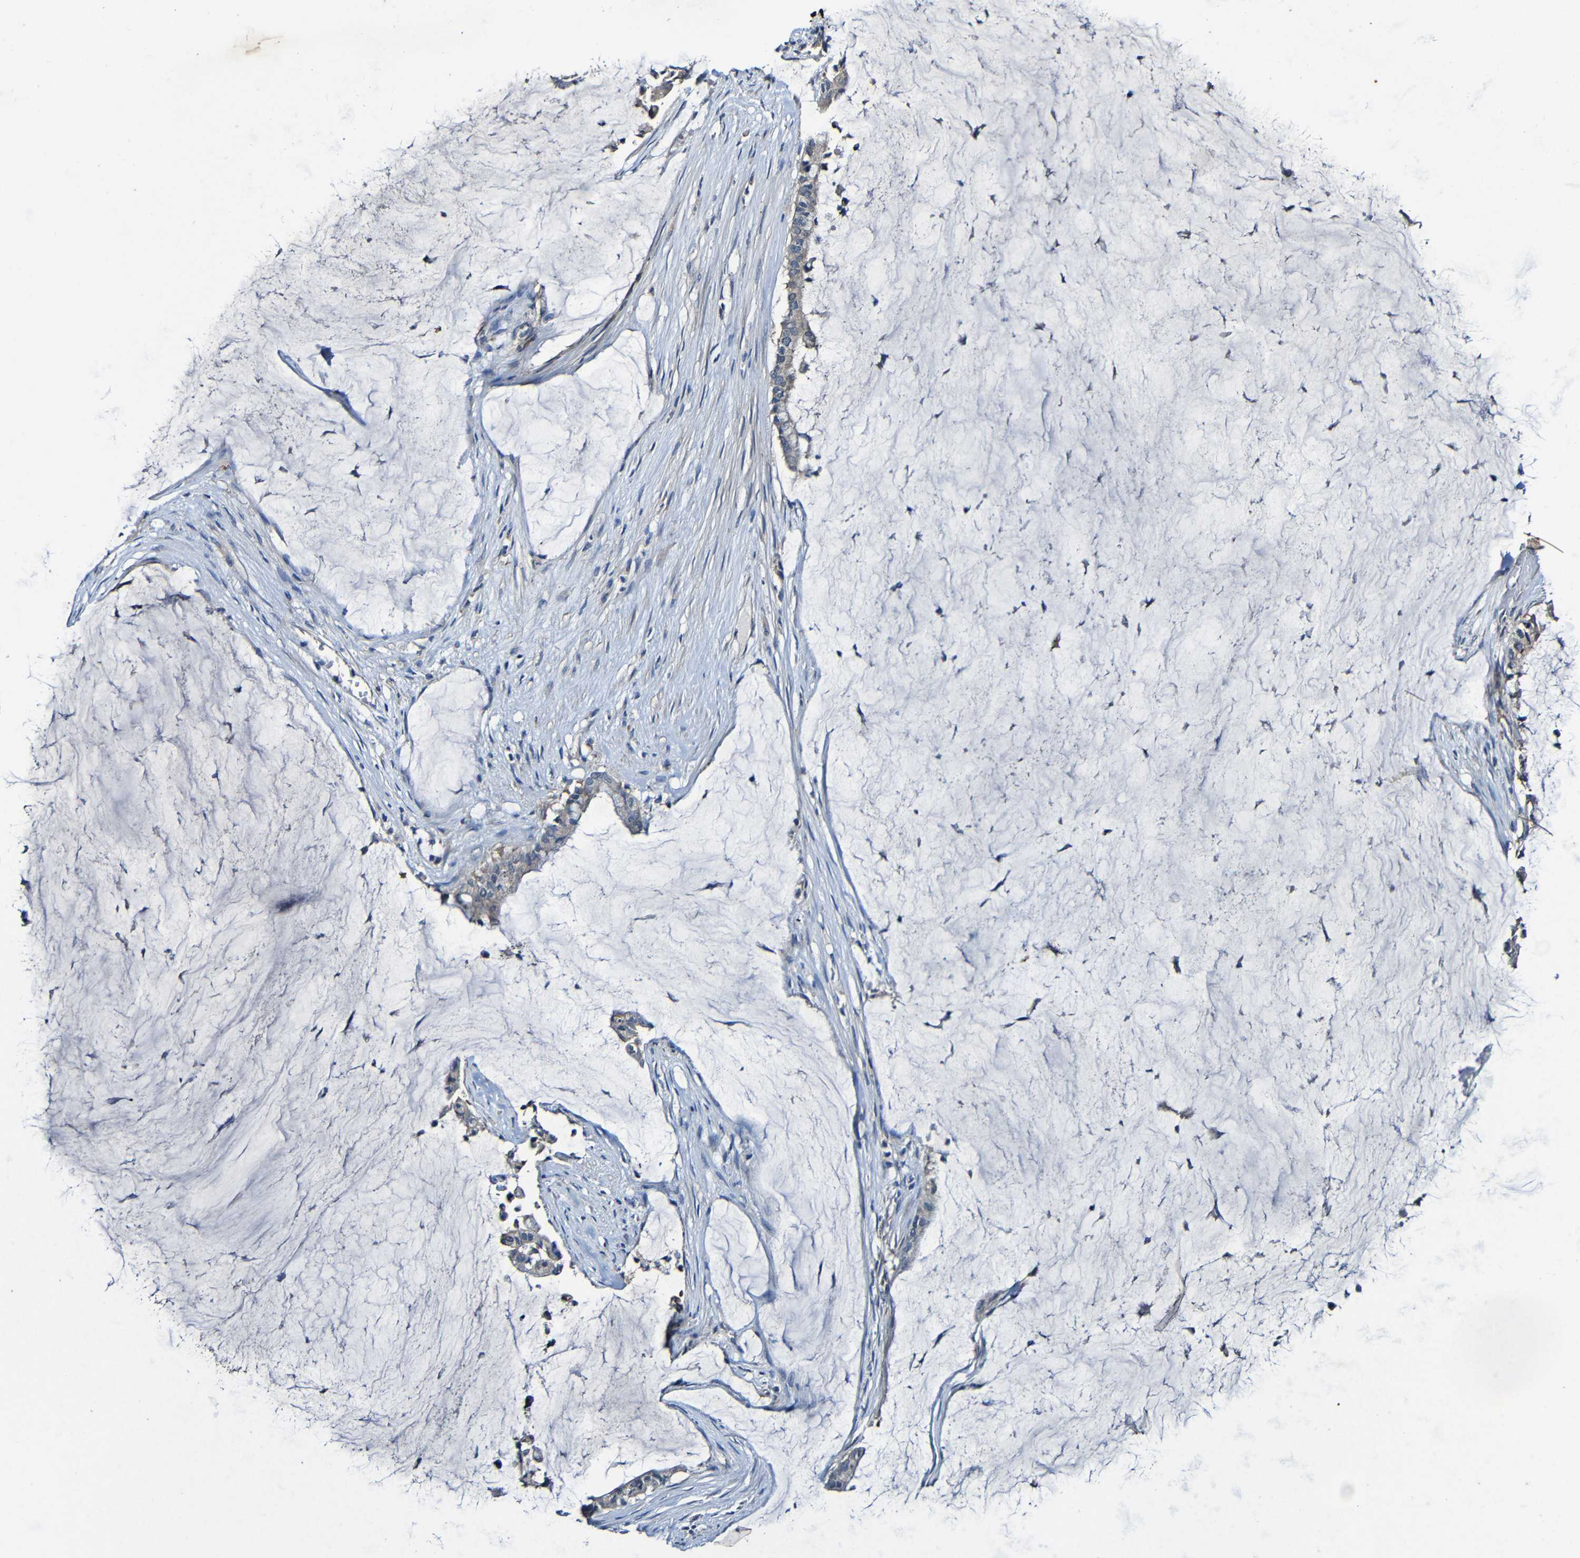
{"staining": {"intensity": "negative", "quantity": "none", "location": "none"}, "tissue": "pancreatic cancer", "cell_type": "Tumor cells", "image_type": "cancer", "snomed": [{"axis": "morphology", "description": "Adenocarcinoma, NOS"}, {"axis": "topography", "description": "Pancreas"}], "caption": "A micrograph of human pancreatic cancer (adenocarcinoma) is negative for staining in tumor cells.", "gene": "LRRC70", "patient": {"sex": "male", "age": 41}}